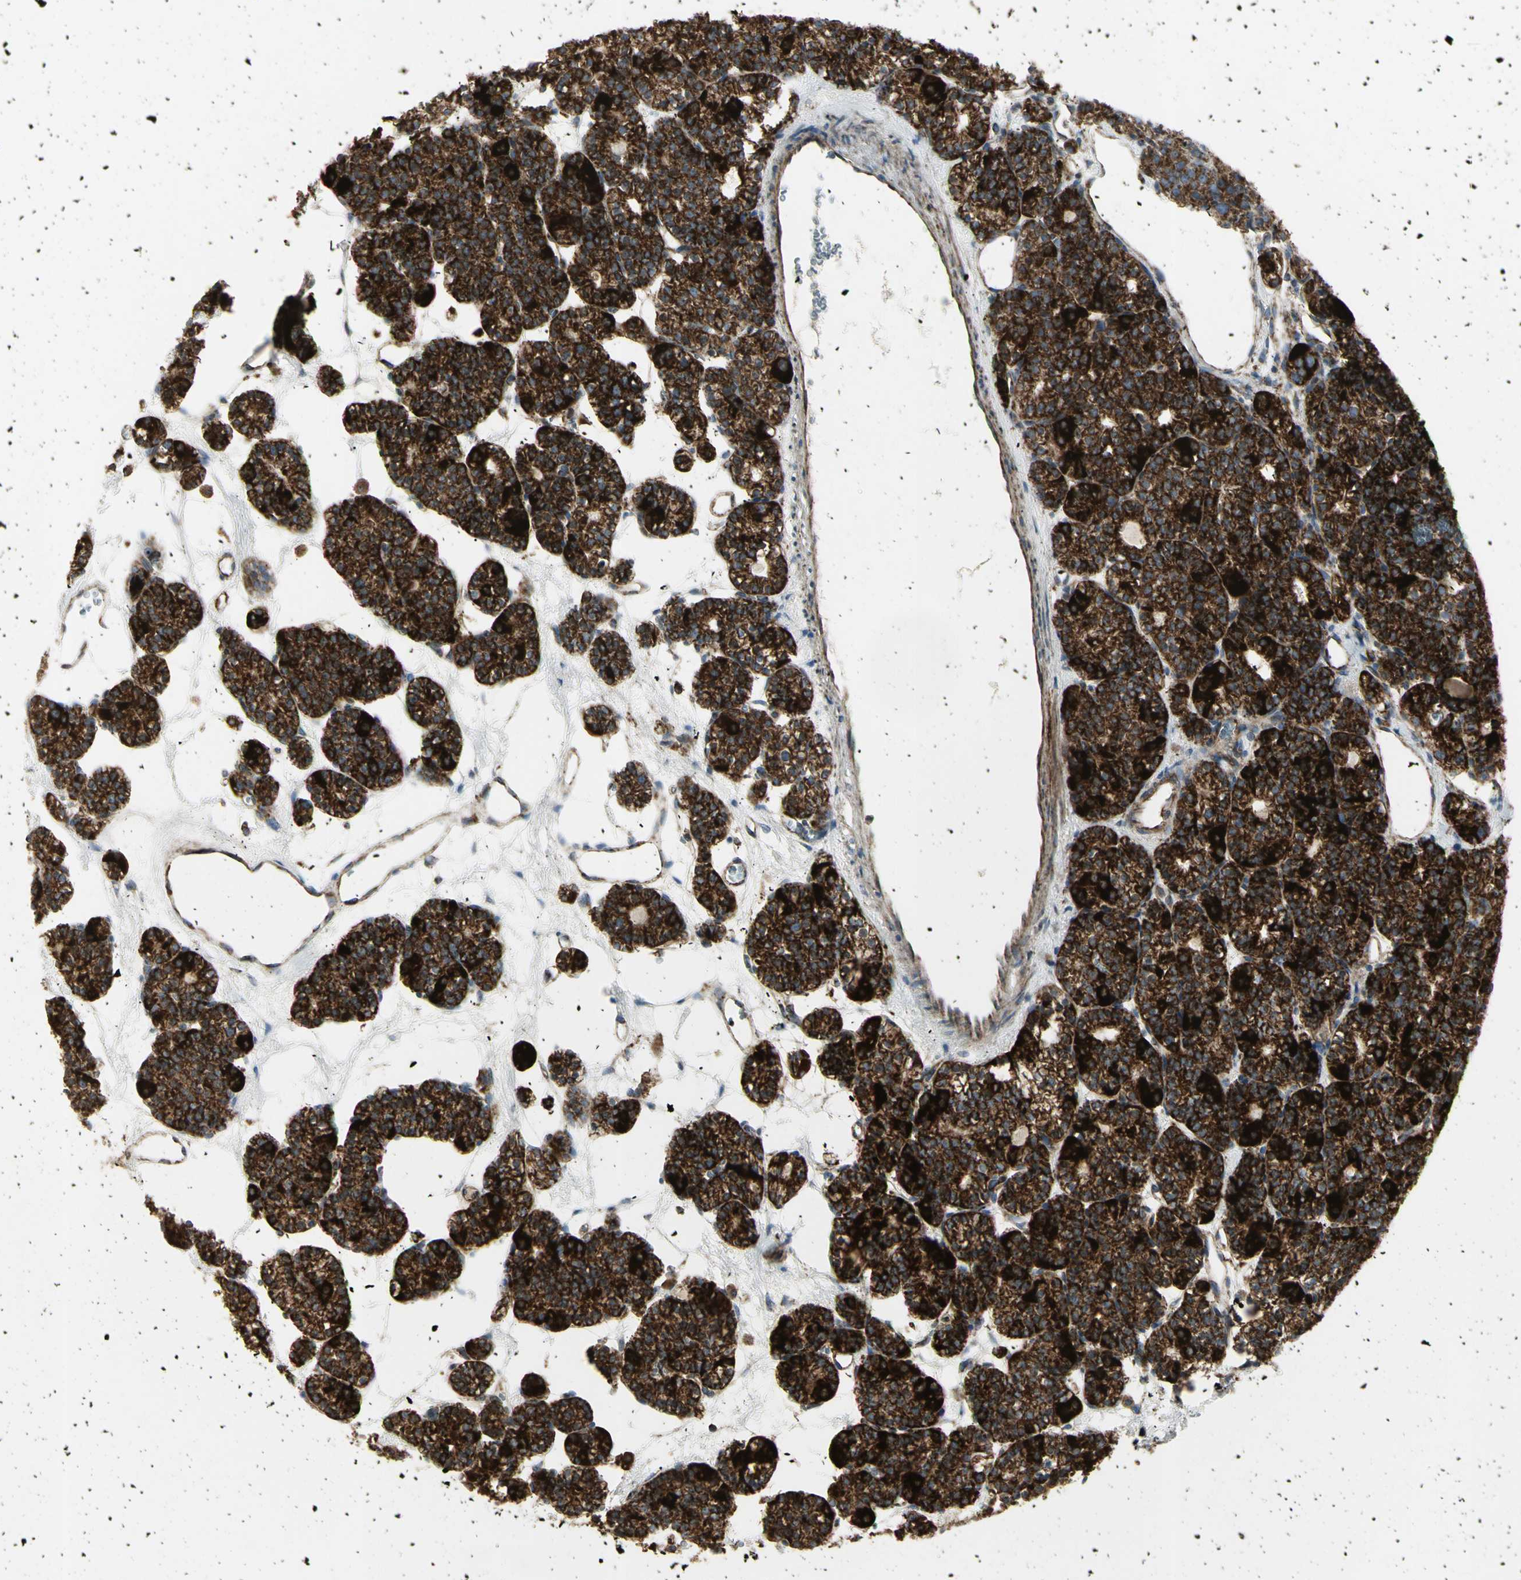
{"staining": {"intensity": "strong", "quantity": ">75%", "location": "cytoplasmic/membranous"}, "tissue": "parathyroid gland", "cell_type": "Glandular cells", "image_type": "normal", "snomed": [{"axis": "morphology", "description": "Normal tissue, NOS"}, {"axis": "topography", "description": "Parathyroid gland"}], "caption": "Unremarkable parathyroid gland displays strong cytoplasmic/membranous positivity in approximately >75% of glandular cells, visualized by immunohistochemistry. The staining was performed using DAB, with brown indicating positive protein expression. Nuclei are stained blue with hematoxylin.", "gene": "CYB5R1", "patient": {"sex": "female", "age": 64}}